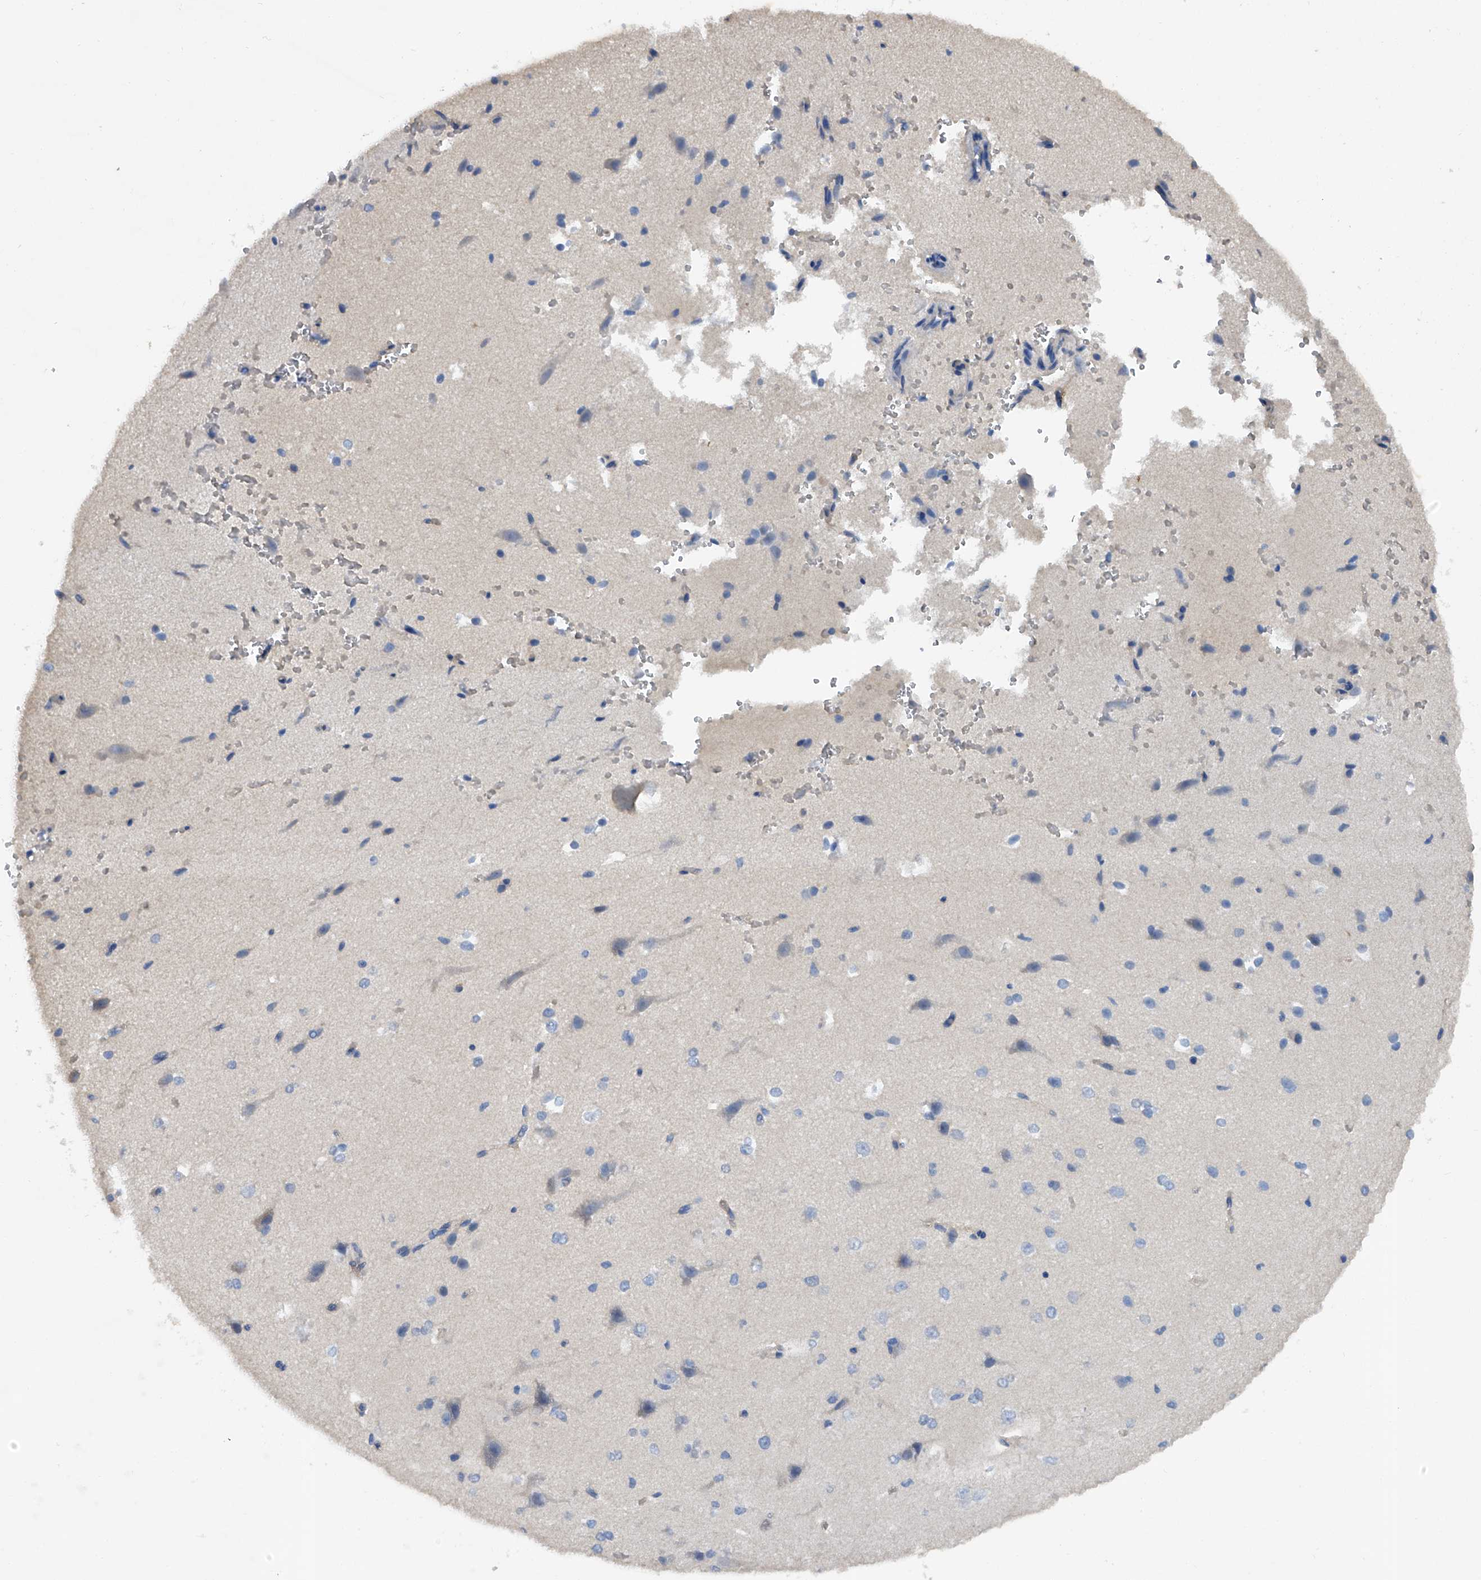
{"staining": {"intensity": "moderate", "quantity": "<25%", "location": "cytoplasmic/membranous"}, "tissue": "cerebral cortex", "cell_type": "Endothelial cells", "image_type": "normal", "snomed": [{"axis": "morphology", "description": "Normal tissue, NOS"}, {"axis": "morphology", "description": "Developmental malformation"}, {"axis": "topography", "description": "Cerebral cortex"}], "caption": "Cerebral cortex stained with immunohistochemistry (IHC) exhibits moderate cytoplasmic/membranous expression in about <25% of endothelial cells.", "gene": "RWDD2A", "patient": {"sex": "female", "age": 30}}